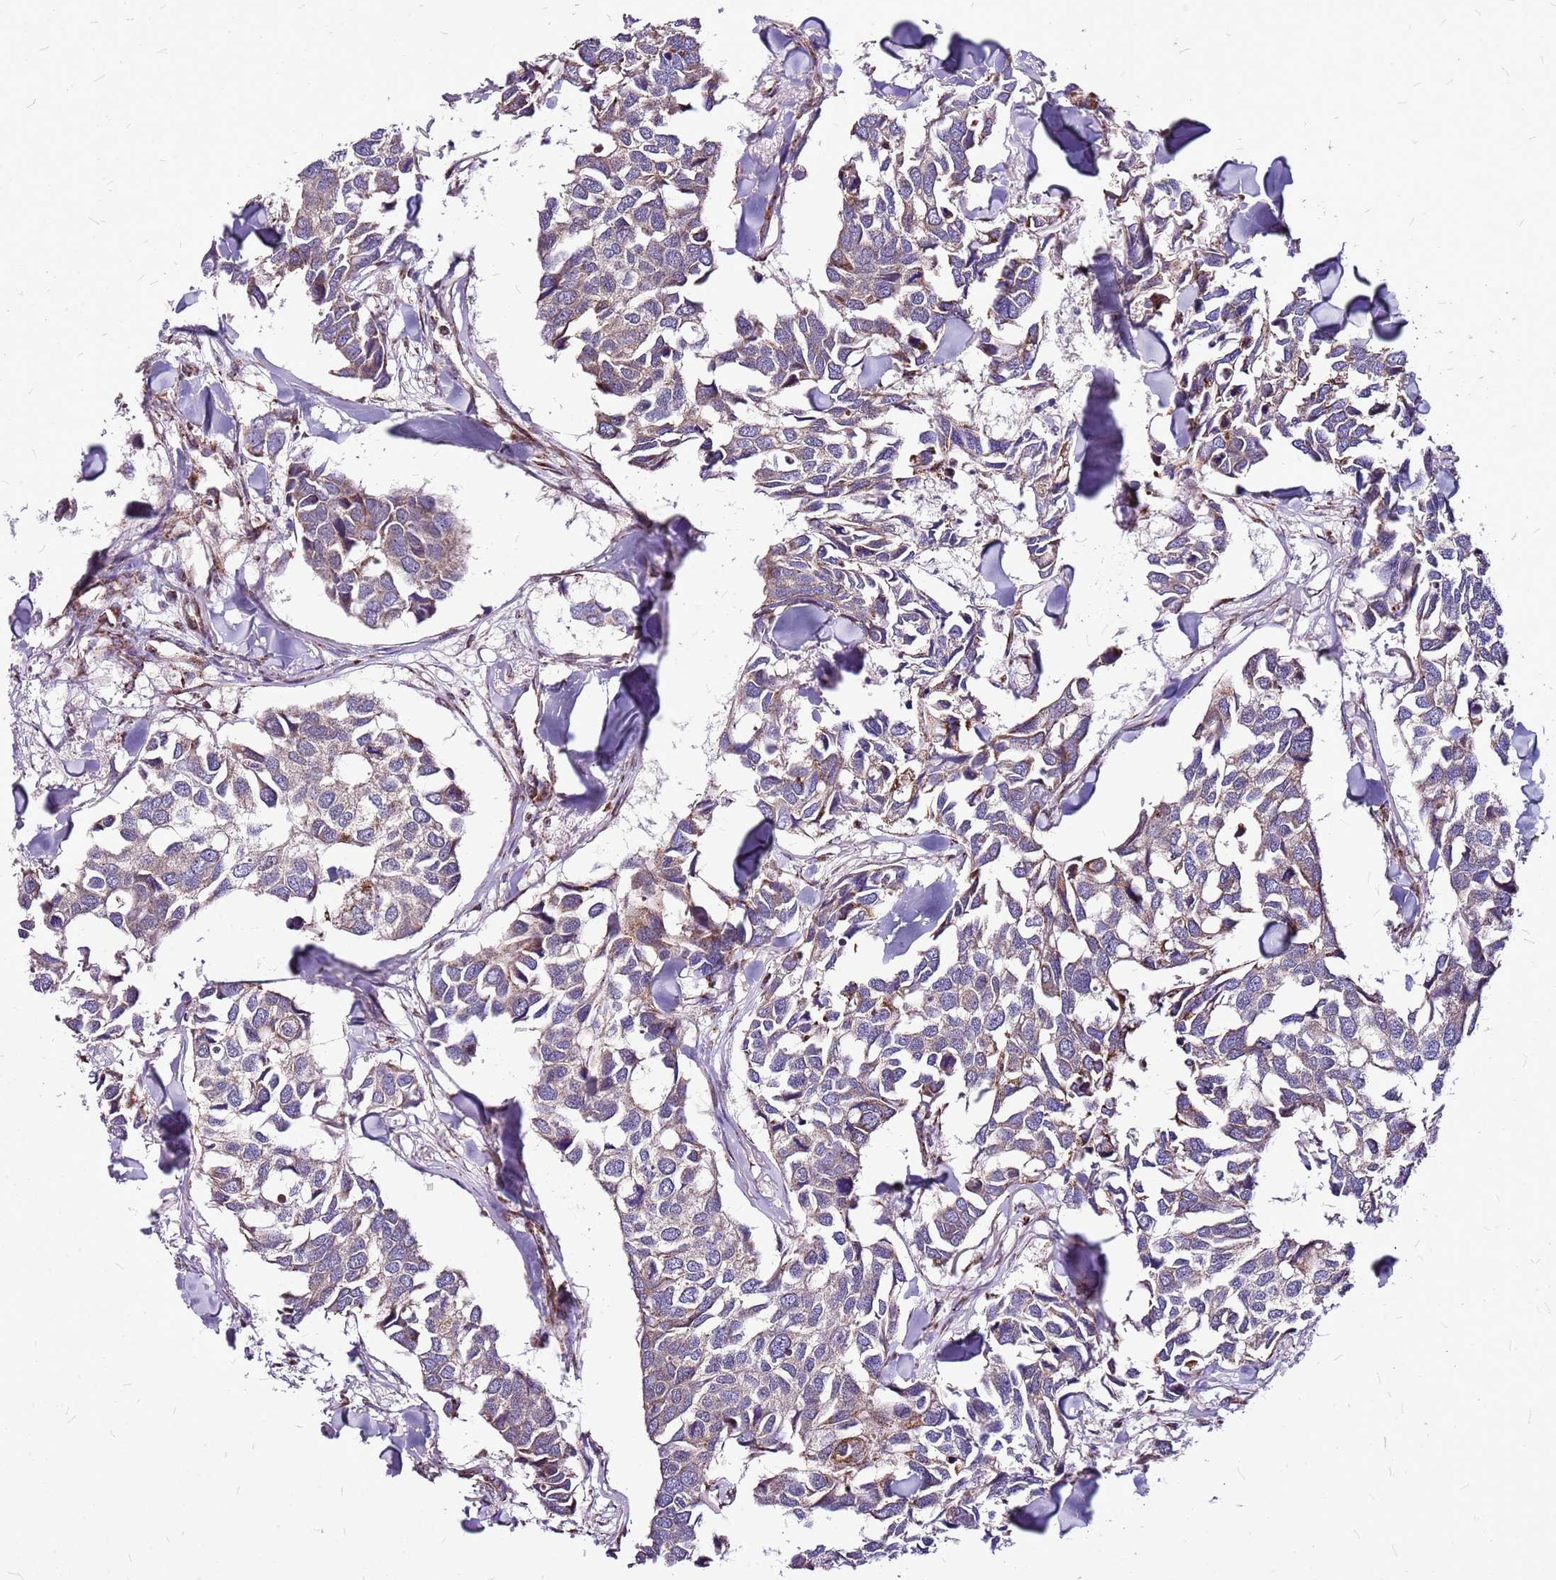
{"staining": {"intensity": "weak", "quantity": "25%-75%", "location": "cytoplasmic/membranous"}, "tissue": "breast cancer", "cell_type": "Tumor cells", "image_type": "cancer", "snomed": [{"axis": "morphology", "description": "Duct carcinoma"}, {"axis": "topography", "description": "Breast"}], "caption": "Immunohistochemical staining of human breast intraductal carcinoma reveals low levels of weak cytoplasmic/membranous staining in approximately 25%-75% of tumor cells.", "gene": "OR51T1", "patient": {"sex": "female", "age": 83}}